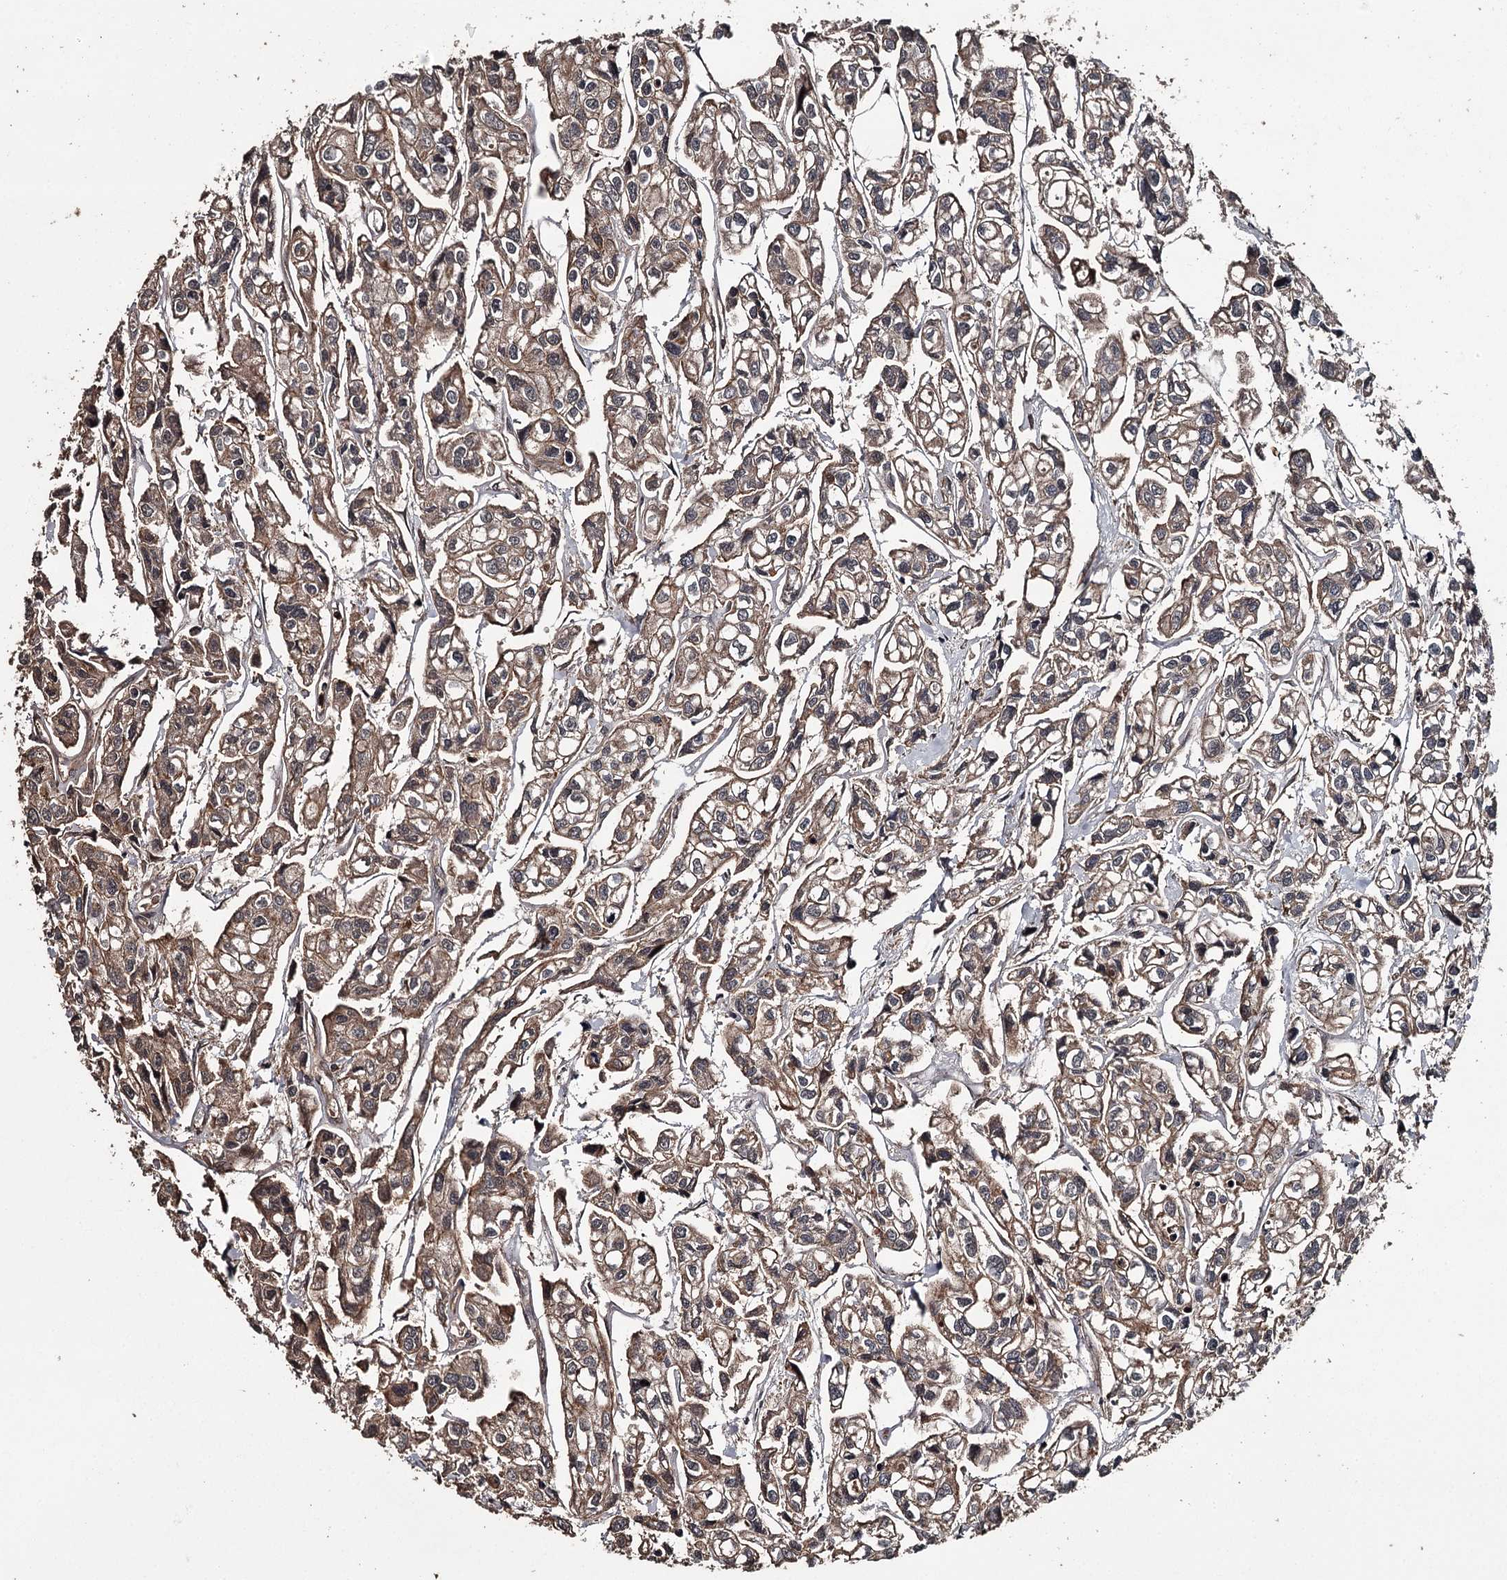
{"staining": {"intensity": "moderate", "quantity": ">75%", "location": "cytoplasmic/membranous"}, "tissue": "urothelial cancer", "cell_type": "Tumor cells", "image_type": "cancer", "snomed": [{"axis": "morphology", "description": "Urothelial carcinoma, High grade"}, {"axis": "topography", "description": "Urinary bladder"}], "caption": "About >75% of tumor cells in human urothelial carcinoma (high-grade) demonstrate moderate cytoplasmic/membranous protein positivity as visualized by brown immunohistochemical staining.", "gene": "RAB21", "patient": {"sex": "male", "age": 67}}